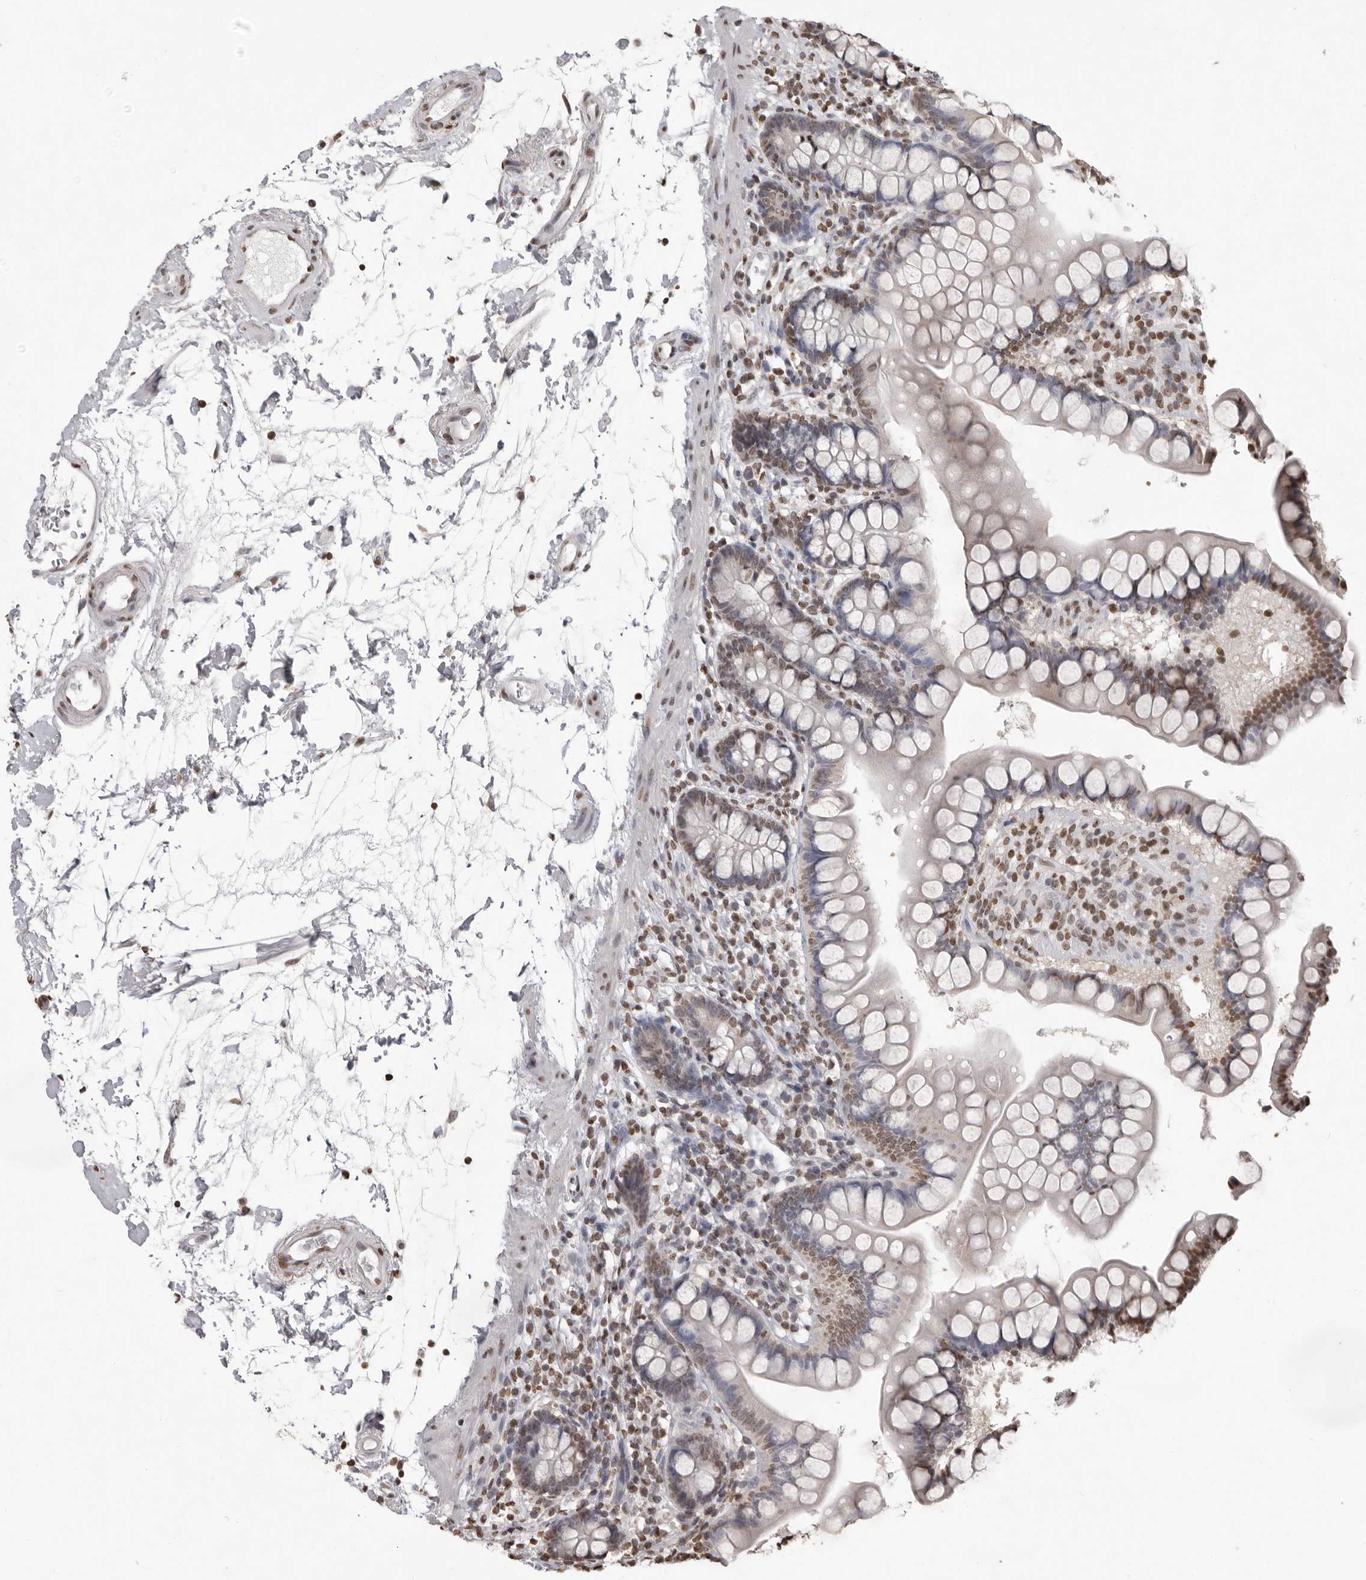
{"staining": {"intensity": "moderate", "quantity": "25%-75%", "location": "nuclear"}, "tissue": "small intestine", "cell_type": "Glandular cells", "image_type": "normal", "snomed": [{"axis": "morphology", "description": "Normal tissue, NOS"}, {"axis": "topography", "description": "Small intestine"}], "caption": "This image exhibits immunohistochemistry (IHC) staining of benign small intestine, with medium moderate nuclear expression in about 25%-75% of glandular cells.", "gene": "WDR45", "patient": {"sex": "female", "age": 84}}